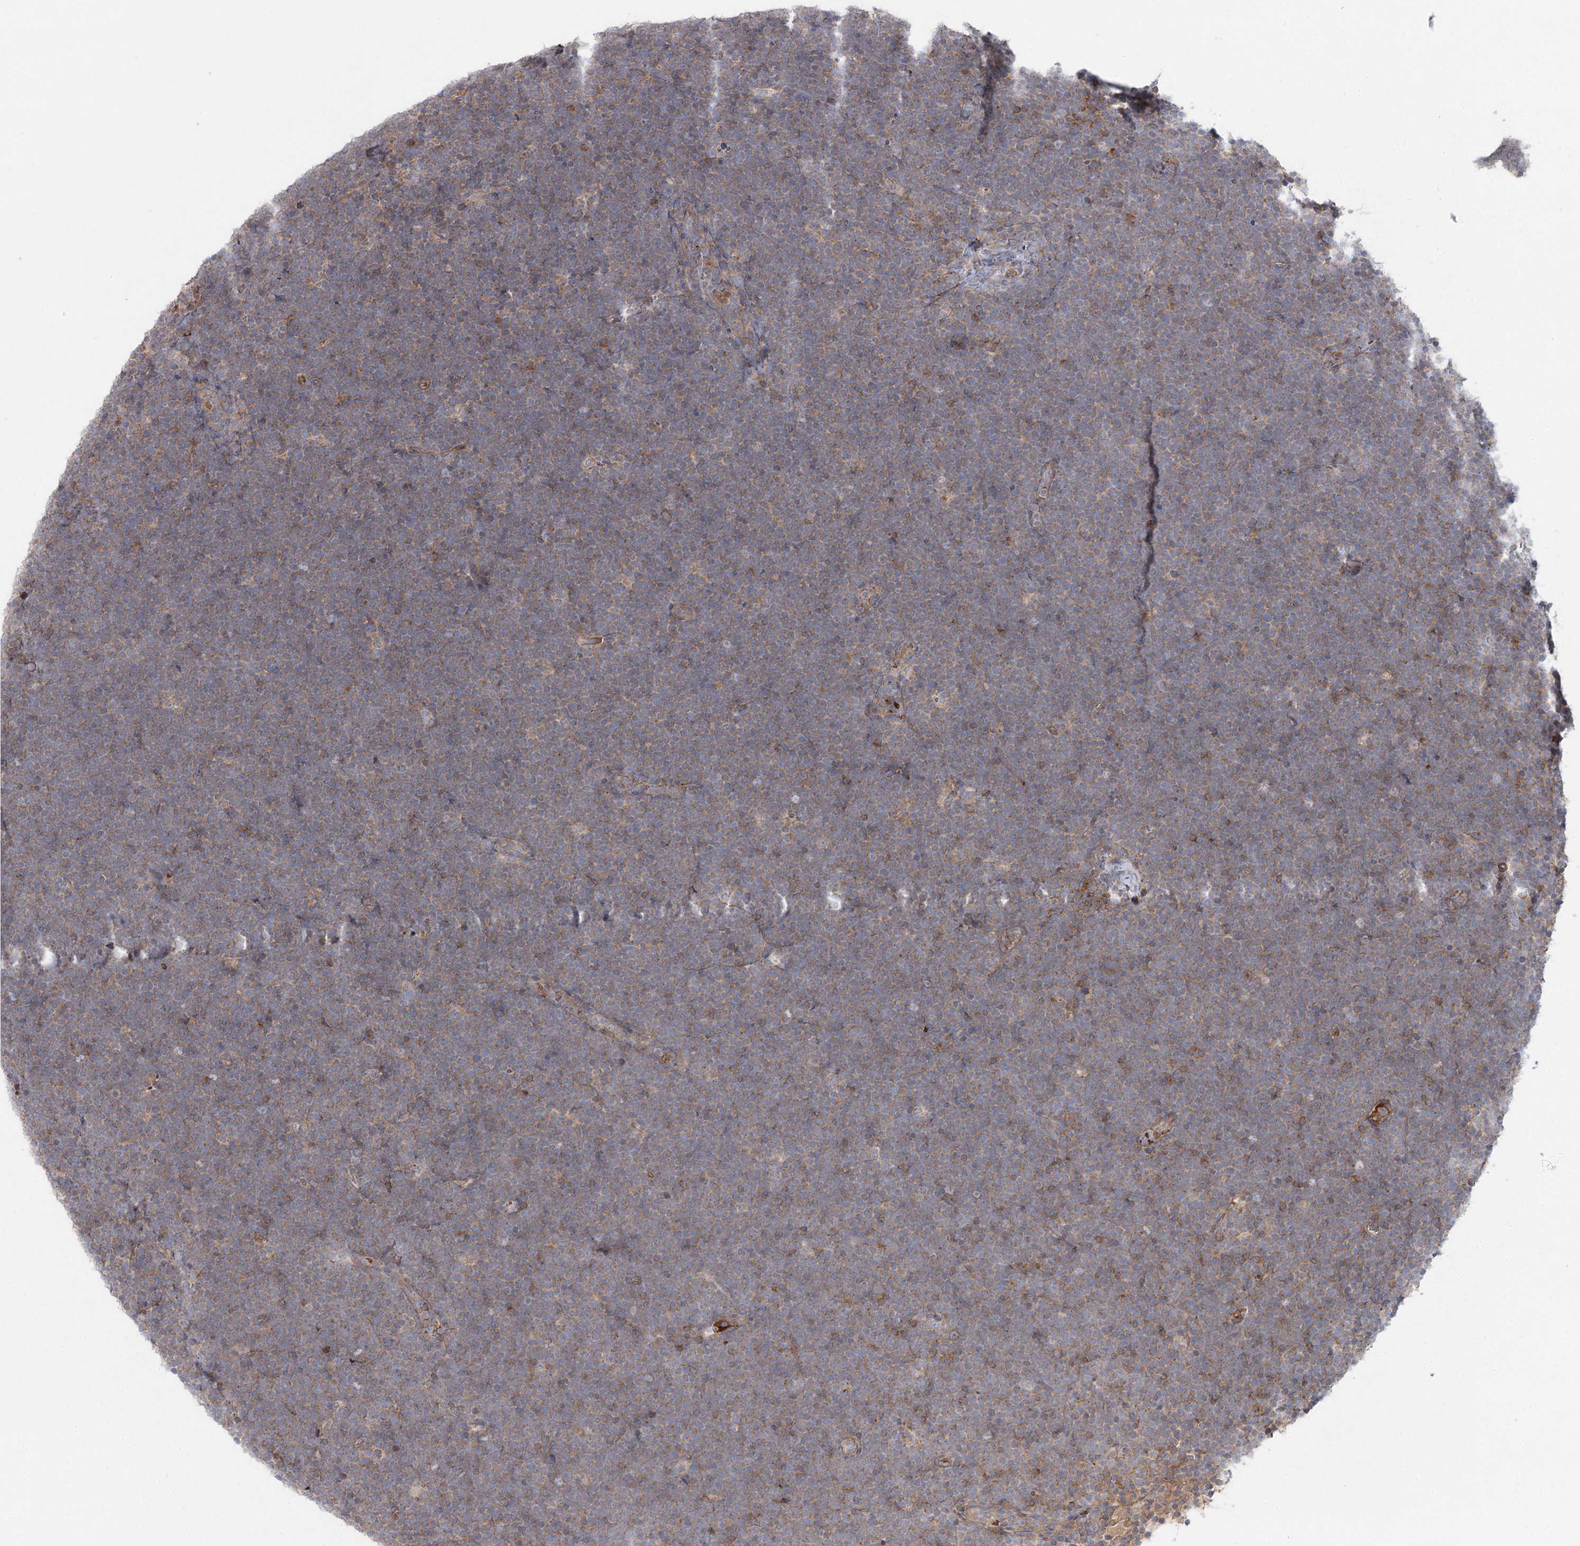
{"staining": {"intensity": "moderate", "quantity": "<25%", "location": "cytoplasmic/membranous"}, "tissue": "lymphoma", "cell_type": "Tumor cells", "image_type": "cancer", "snomed": [{"axis": "morphology", "description": "Malignant lymphoma, non-Hodgkin's type, High grade"}, {"axis": "topography", "description": "Lymph node"}], "caption": "A brown stain highlights moderate cytoplasmic/membranous expression of a protein in lymphoma tumor cells. (IHC, brightfield microscopy, high magnification).", "gene": "KIAA0825", "patient": {"sex": "male", "age": 13}}